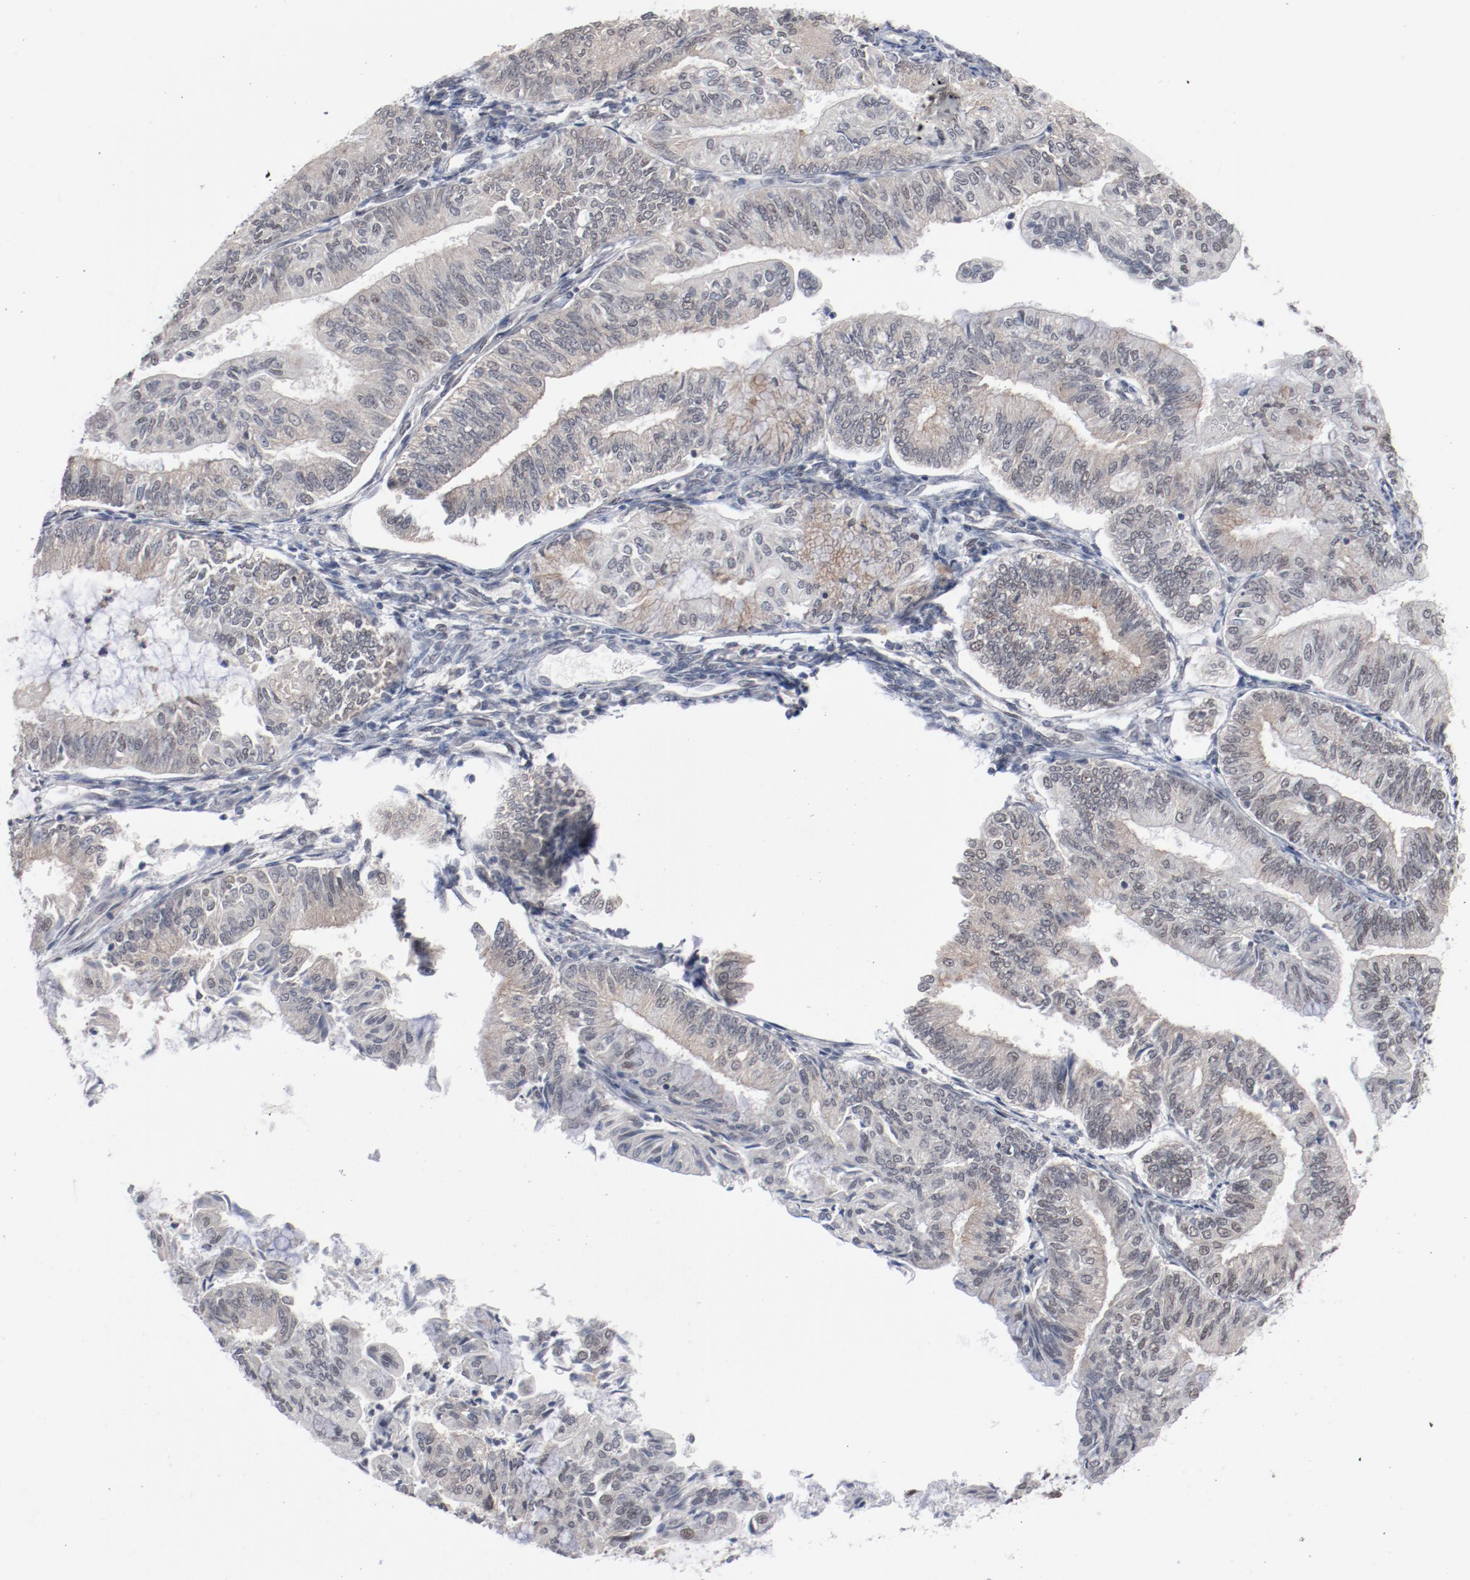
{"staining": {"intensity": "weak", "quantity": "25%-75%", "location": "cytoplasmic/membranous,nuclear"}, "tissue": "endometrial cancer", "cell_type": "Tumor cells", "image_type": "cancer", "snomed": [{"axis": "morphology", "description": "Adenocarcinoma, NOS"}, {"axis": "topography", "description": "Endometrium"}], "caption": "Adenocarcinoma (endometrial) was stained to show a protein in brown. There is low levels of weak cytoplasmic/membranous and nuclear positivity in about 25%-75% of tumor cells. The protein of interest is shown in brown color, while the nuclei are stained blue.", "gene": "BUB3", "patient": {"sex": "female", "age": 59}}